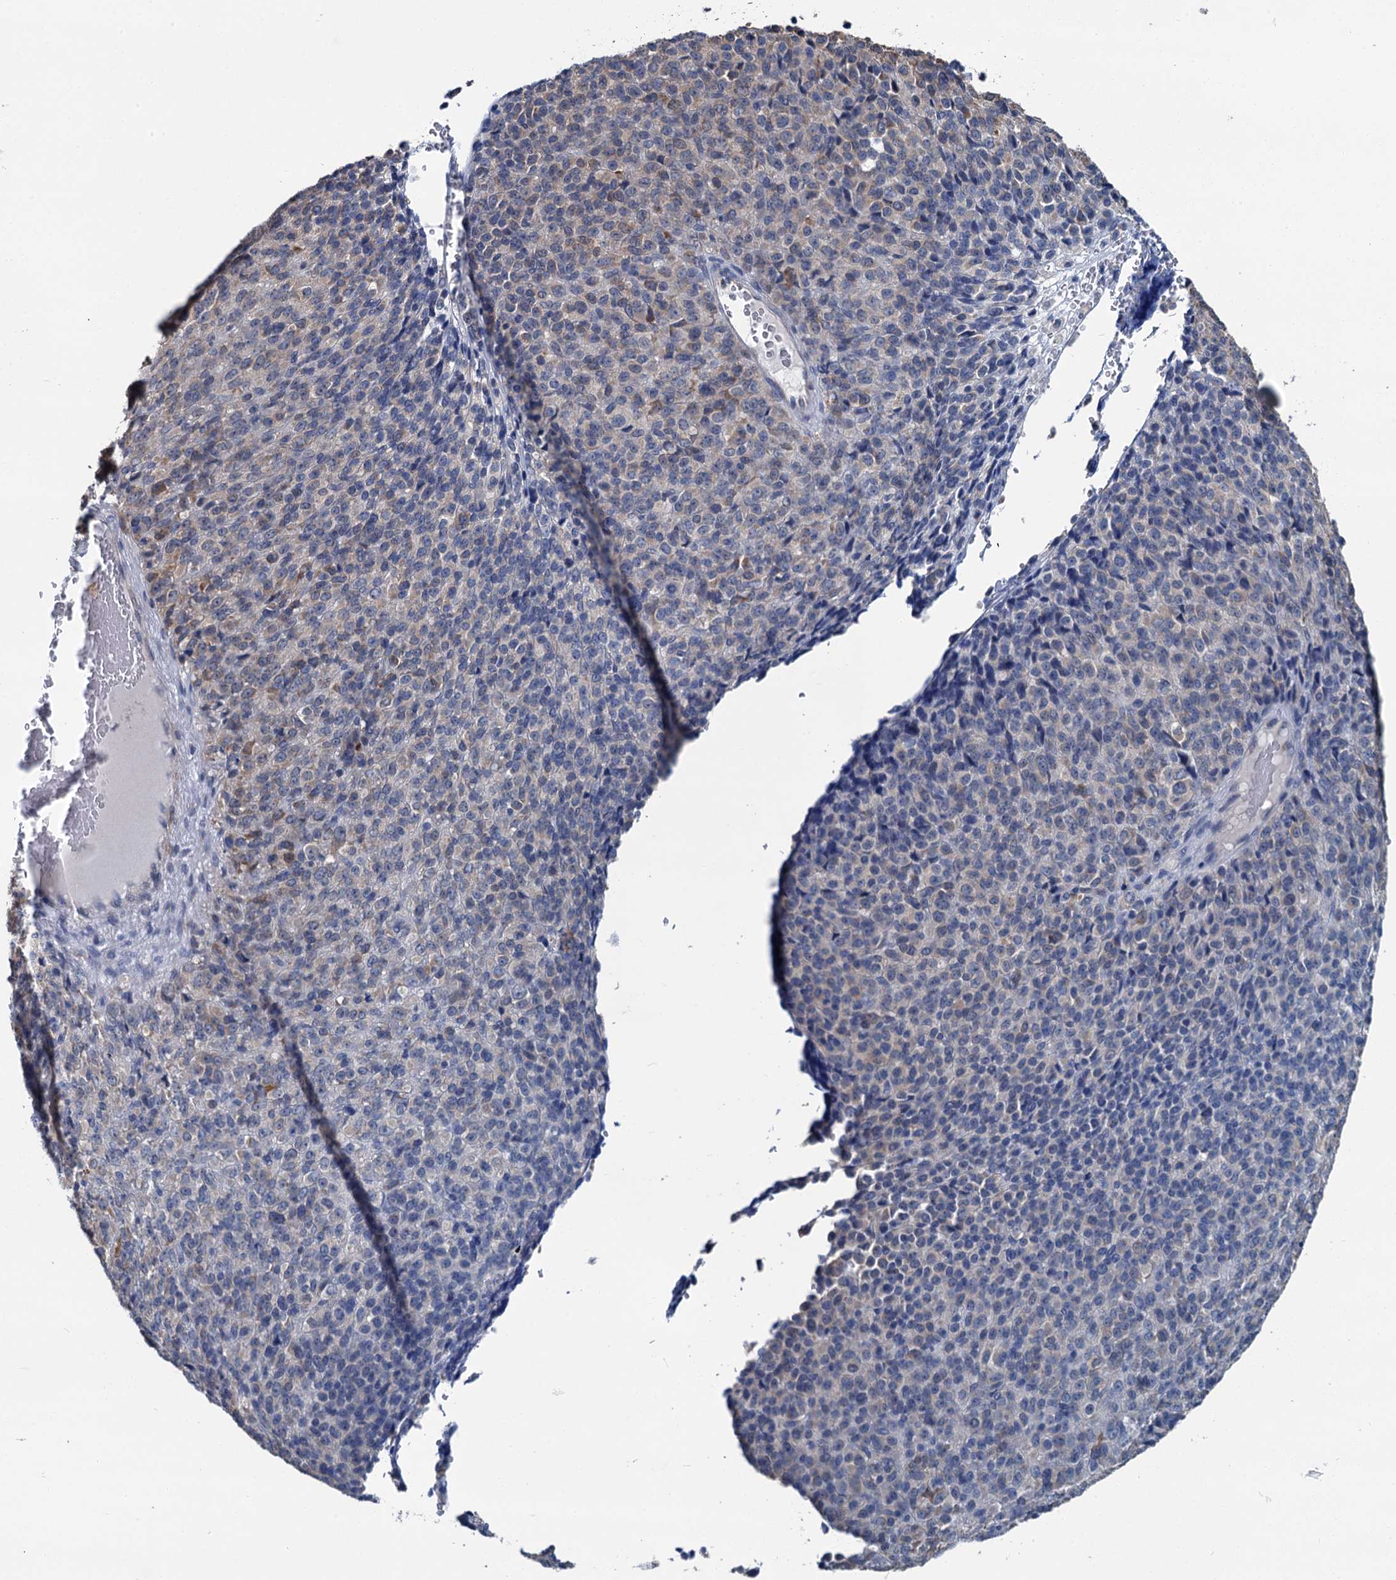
{"staining": {"intensity": "weak", "quantity": "<25%", "location": "cytoplasmic/membranous"}, "tissue": "melanoma", "cell_type": "Tumor cells", "image_type": "cancer", "snomed": [{"axis": "morphology", "description": "Malignant melanoma, Metastatic site"}, {"axis": "topography", "description": "Brain"}], "caption": "Tumor cells are negative for protein expression in human malignant melanoma (metastatic site).", "gene": "MIOX", "patient": {"sex": "female", "age": 56}}